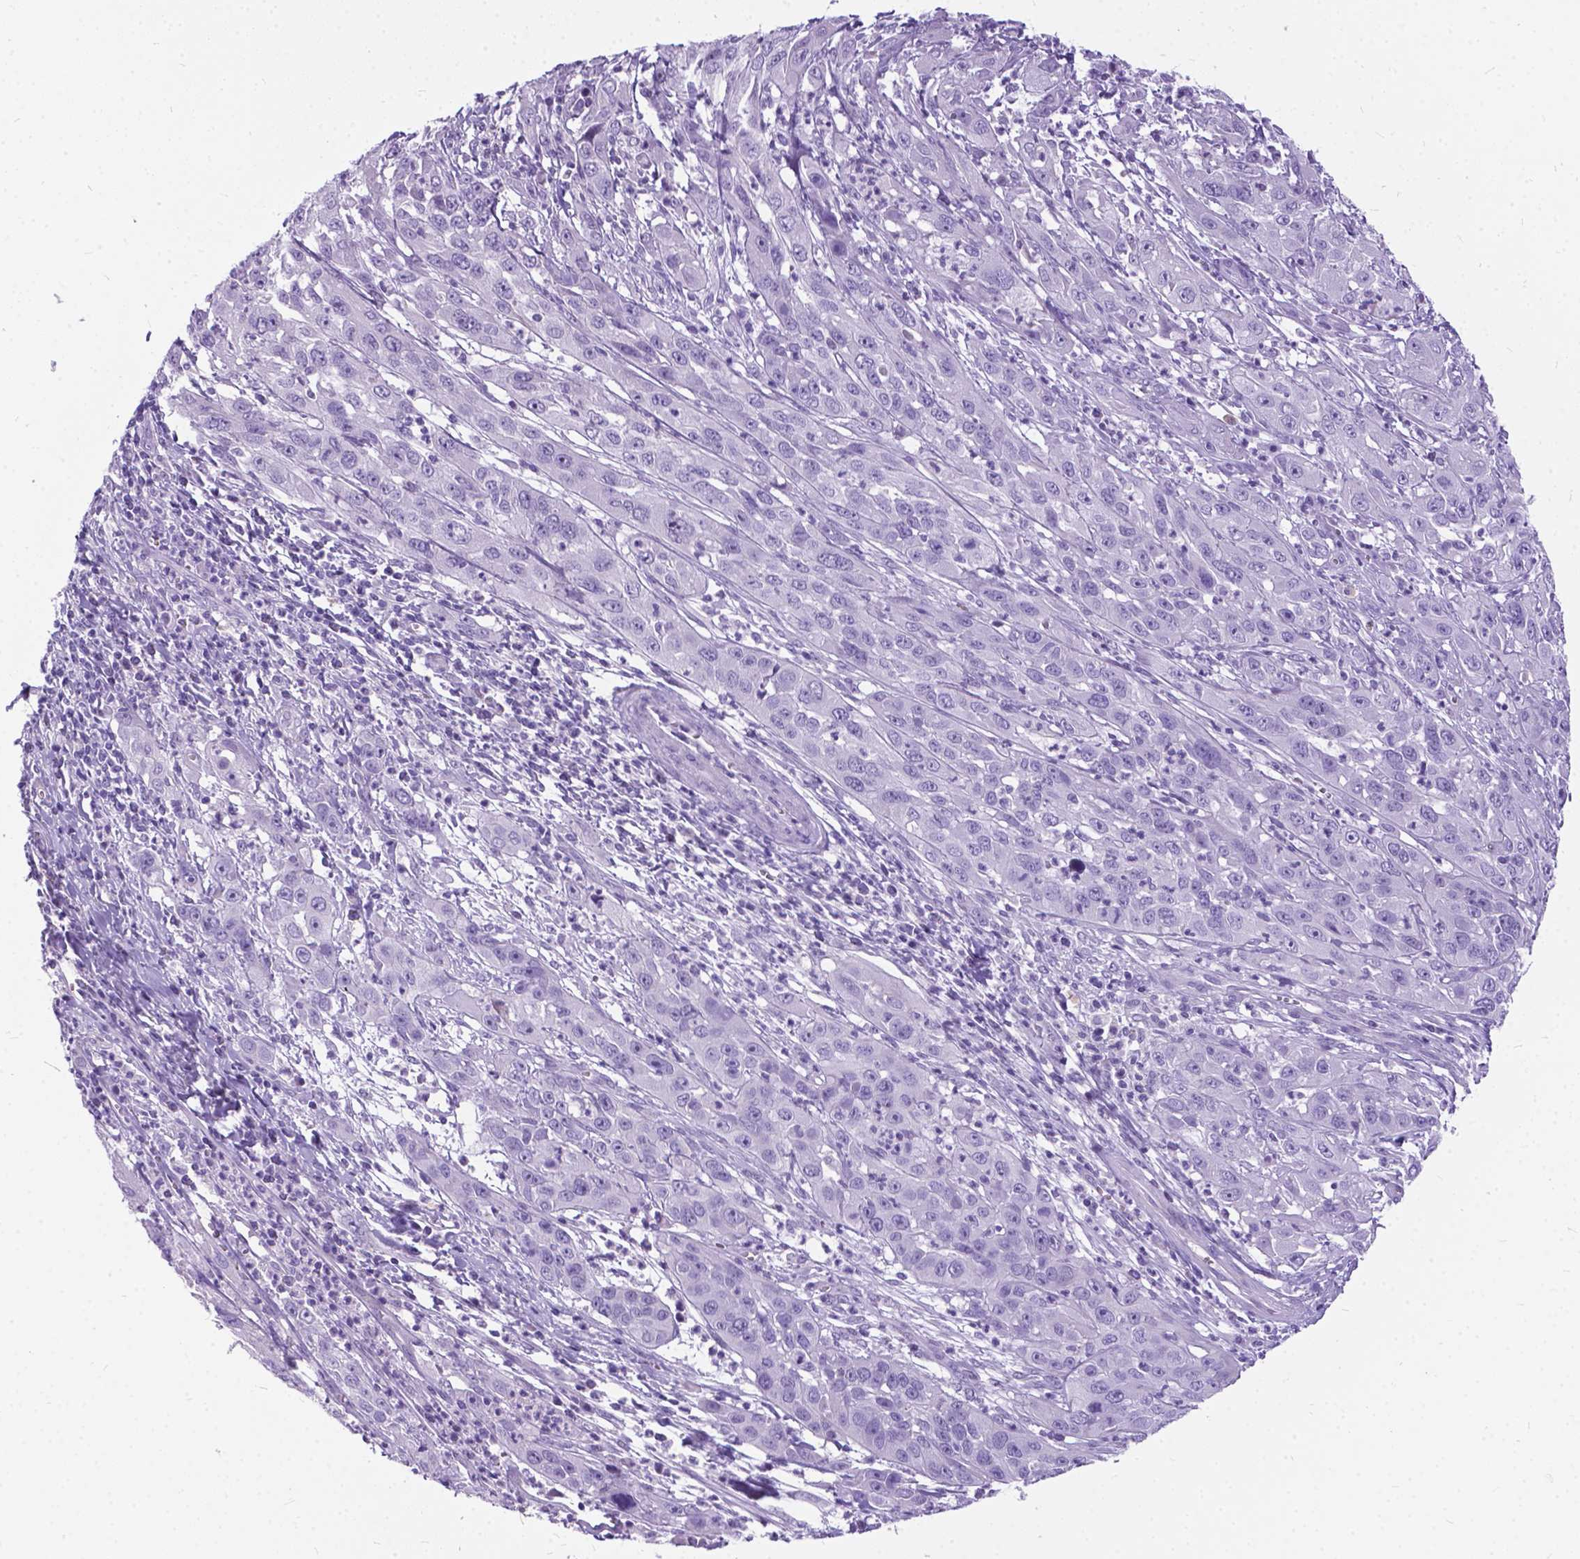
{"staining": {"intensity": "negative", "quantity": "none", "location": "none"}, "tissue": "cervical cancer", "cell_type": "Tumor cells", "image_type": "cancer", "snomed": [{"axis": "morphology", "description": "Squamous cell carcinoma, NOS"}, {"axis": "topography", "description": "Cervix"}], "caption": "An immunohistochemistry histopathology image of squamous cell carcinoma (cervical) is shown. There is no staining in tumor cells of squamous cell carcinoma (cervical).", "gene": "BSND", "patient": {"sex": "female", "age": 32}}